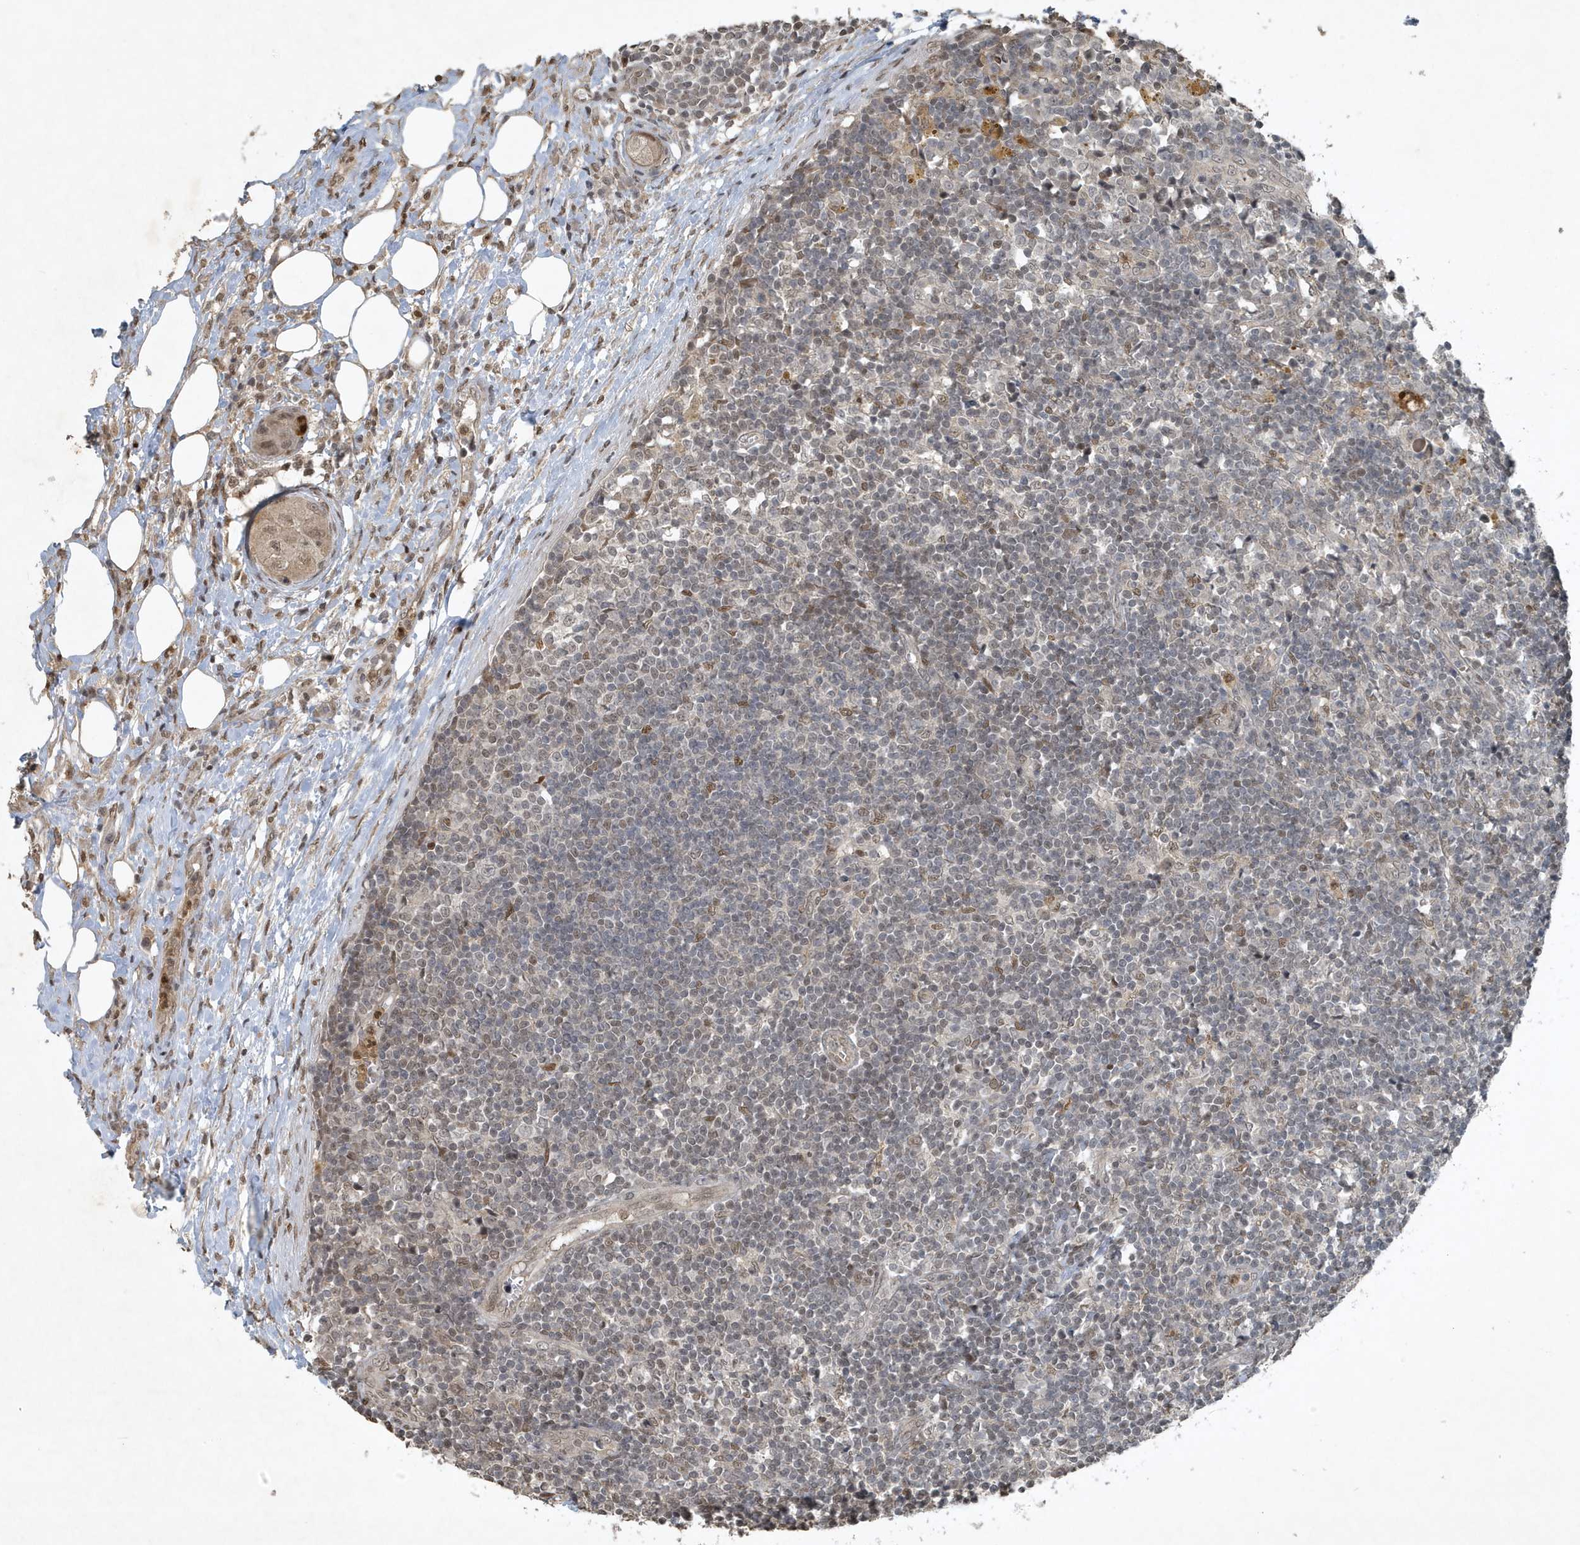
{"staining": {"intensity": "moderate", "quantity": "<25%", "location": "nuclear"}, "tissue": "lymph node", "cell_type": "Germinal center cells", "image_type": "normal", "snomed": [{"axis": "morphology", "description": "Normal tissue, NOS"}, {"axis": "morphology", "description": "Squamous cell carcinoma, metastatic, NOS"}, {"axis": "topography", "description": "Lymph node"}], "caption": "Immunohistochemical staining of normal human lymph node displays <25% levels of moderate nuclear protein positivity in approximately <25% of germinal center cells.", "gene": "HSPA1A", "patient": {"sex": "male", "age": 73}}